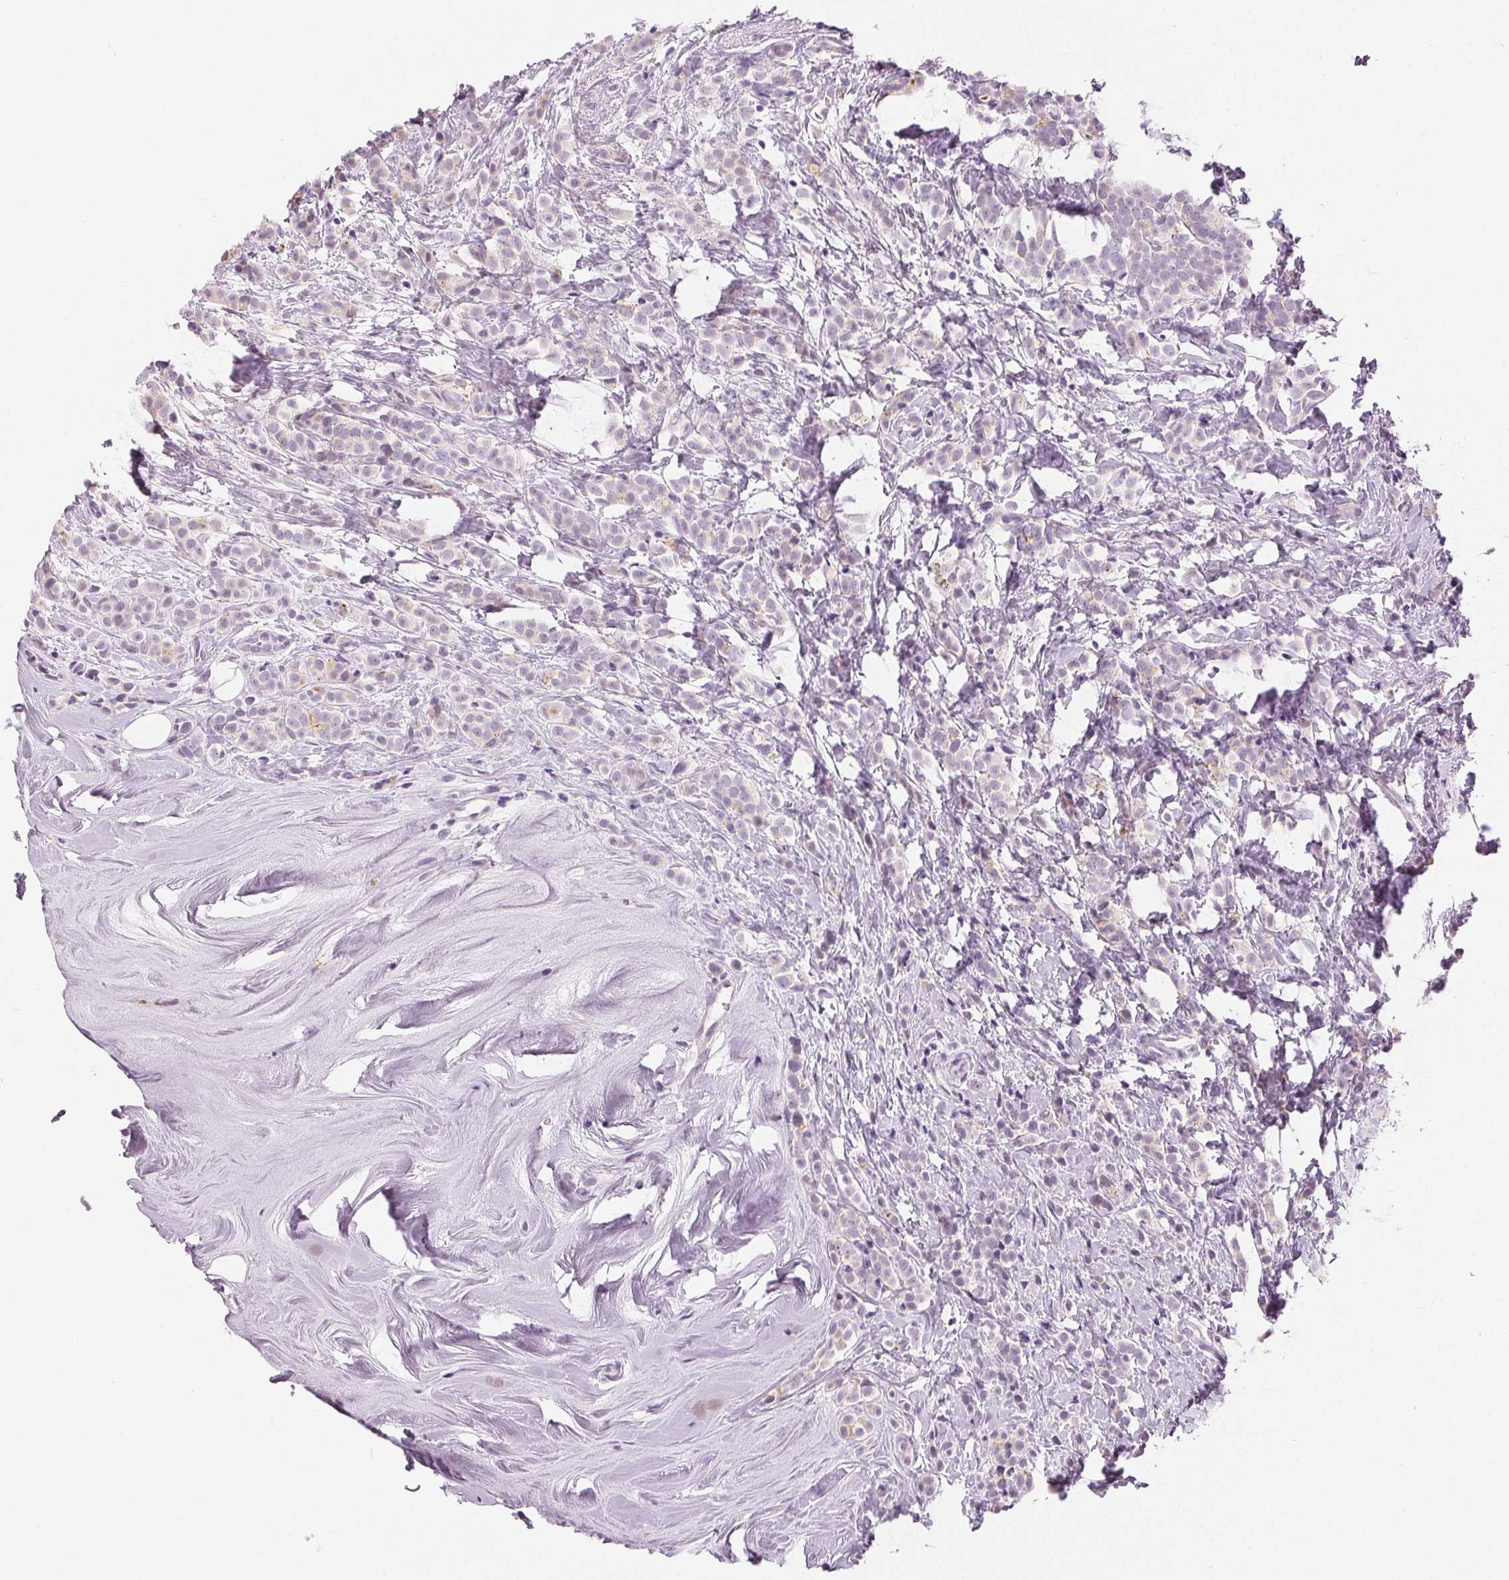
{"staining": {"intensity": "negative", "quantity": "none", "location": "none"}, "tissue": "breast cancer", "cell_type": "Tumor cells", "image_type": "cancer", "snomed": [{"axis": "morphology", "description": "Lobular carcinoma"}, {"axis": "topography", "description": "Breast"}], "caption": "Immunohistochemistry of human breast cancer (lobular carcinoma) demonstrates no positivity in tumor cells.", "gene": "MISP", "patient": {"sex": "female", "age": 49}}